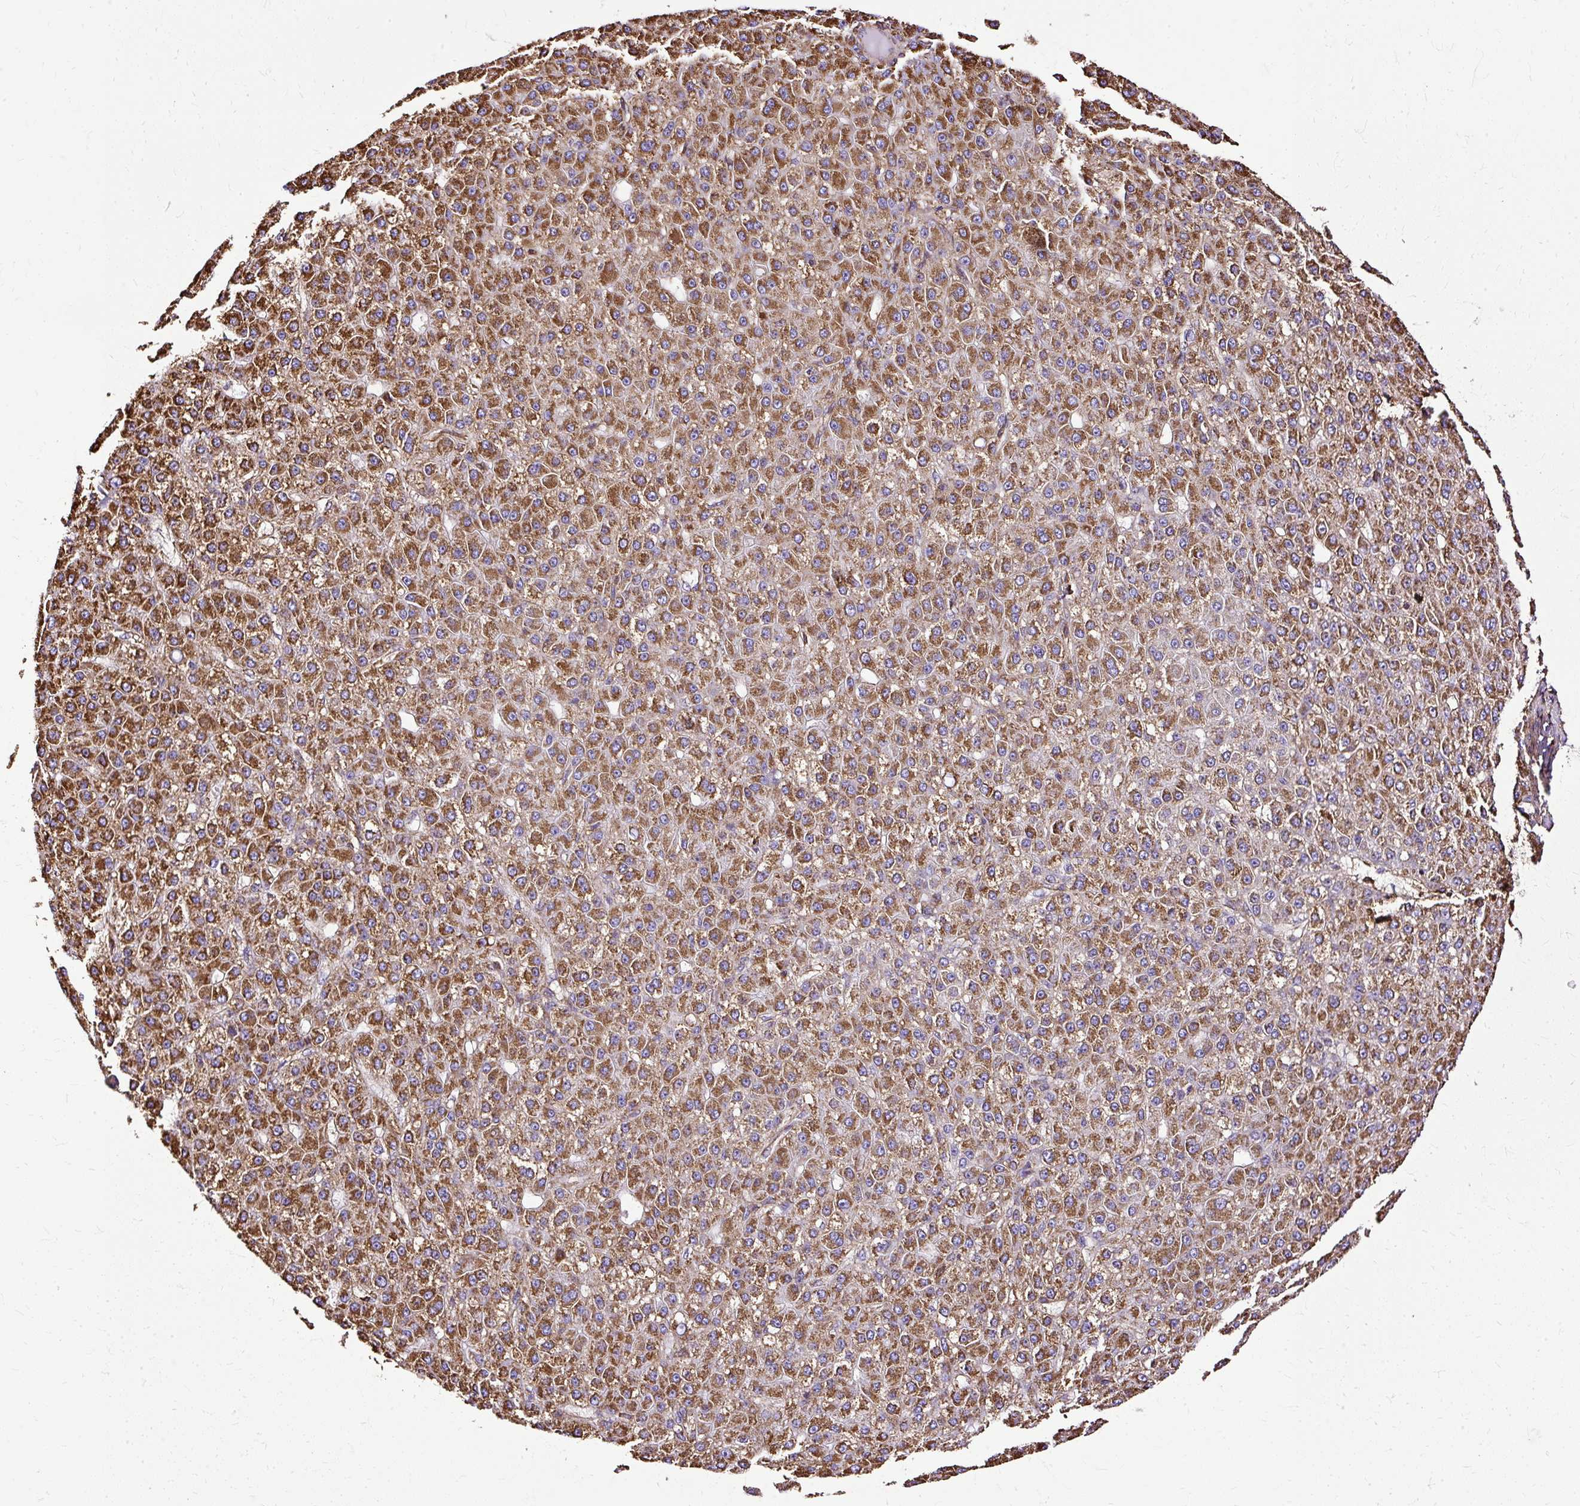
{"staining": {"intensity": "strong", "quantity": ">75%", "location": "cytoplasmic/membranous"}, "tissue": "liver cancer", "cell_type": "Tumor cells", "image_type": "cancer", "snomed": [{"axis": "morphology", "description": "Carcinoma, Hepatocellular, NOS"}, {"axis": "topography", "description": "Liver"}], "caption": "Protein expression analysis of human liver cancer (hepatocellular carcinoma) reveals strong cytoplasmic/membranous staining in about >75% of tumor cells. (DAB IHC, brown staining for protein, blue staining for nuclei).", "gene": "KLHL11", "patient": {"sex": "male", "age": 67}}